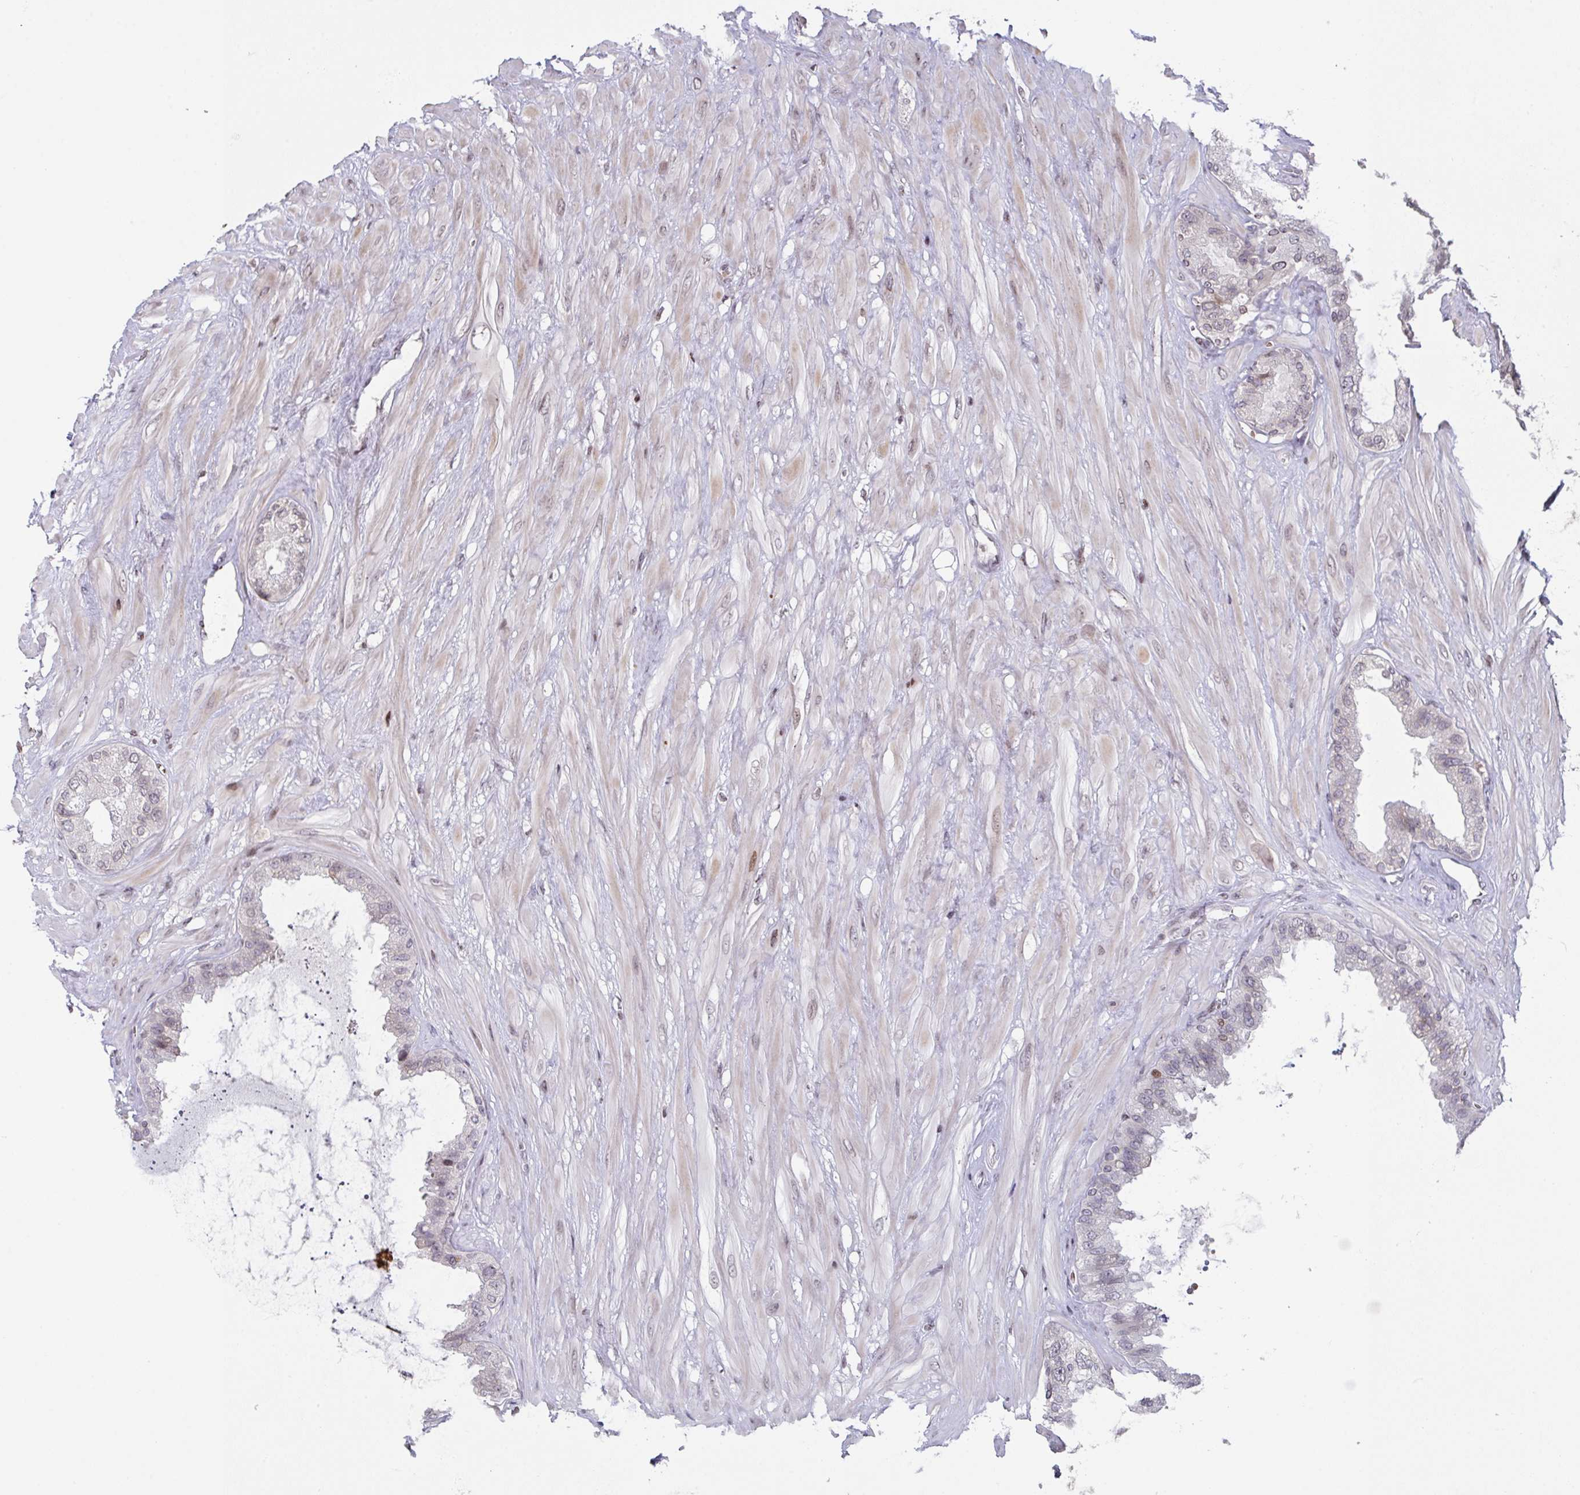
{"staining": {"intensity": "strong", "quantity": "<25%", "location": "nuclear"}, "tissue": "seminal vesicle", "cell_type": "Glandular cells", "image_type": "normal", "snomed": [{"axis": "morphology", "description": "Normal tissue, NOS"}, {"axis": "topography", "description": "Seminal veicle"}, {"axis": "topography", "description": "Peripheral nerve tissue"}], "caption": "This photomicrograph exhibits unremarkable seminal vesicle stained with IHC to label a protein in brown. The nuclear of glandular cells show strong positivity for the protein. Nuclei are counter-stained blue.", "gene": "PCDHB8", "patient": {"sex": "male", "age": 76}}